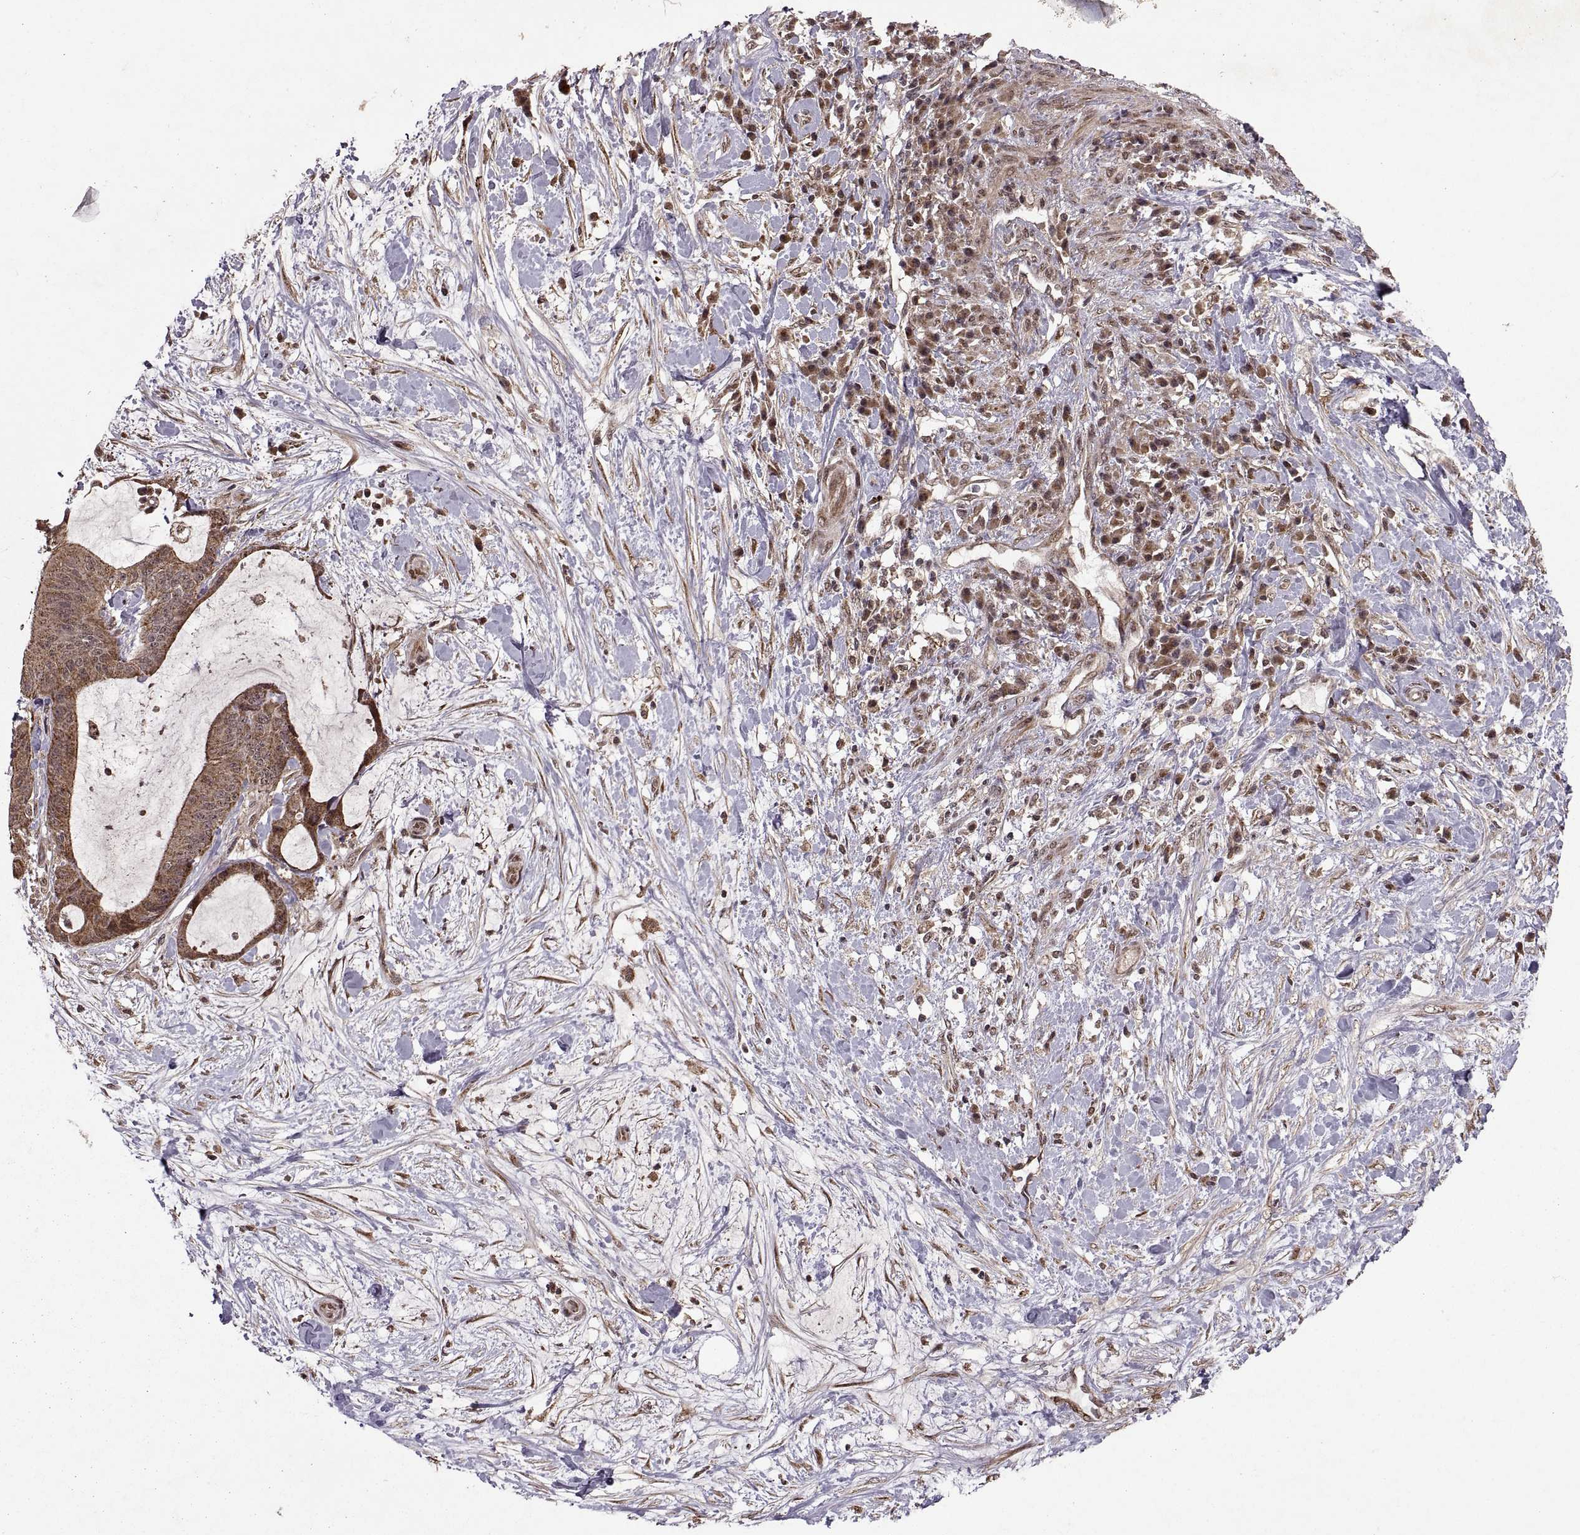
{"staining": {"intensity": "moderate", "quantity": ">75%", "location": "cytoplasmic/membranous"}, "tissue": "liver cancer", "cell_type": "Tumor cells", "image_type": "cancer", "snomed": [{"axis": "morphology", "description": "Cholangiocarcinoma"}, {"axis": "topography", "description": "Liver"}], "caption": "Immunohistochemistry of liver cholangiocarcinoma exhibits medium levels of moderate cytoplasmic/membranous positivity in about >75% of tumor cells.", "gene": "PTOV1", "patient": {"sex": "female", "age": 73}}